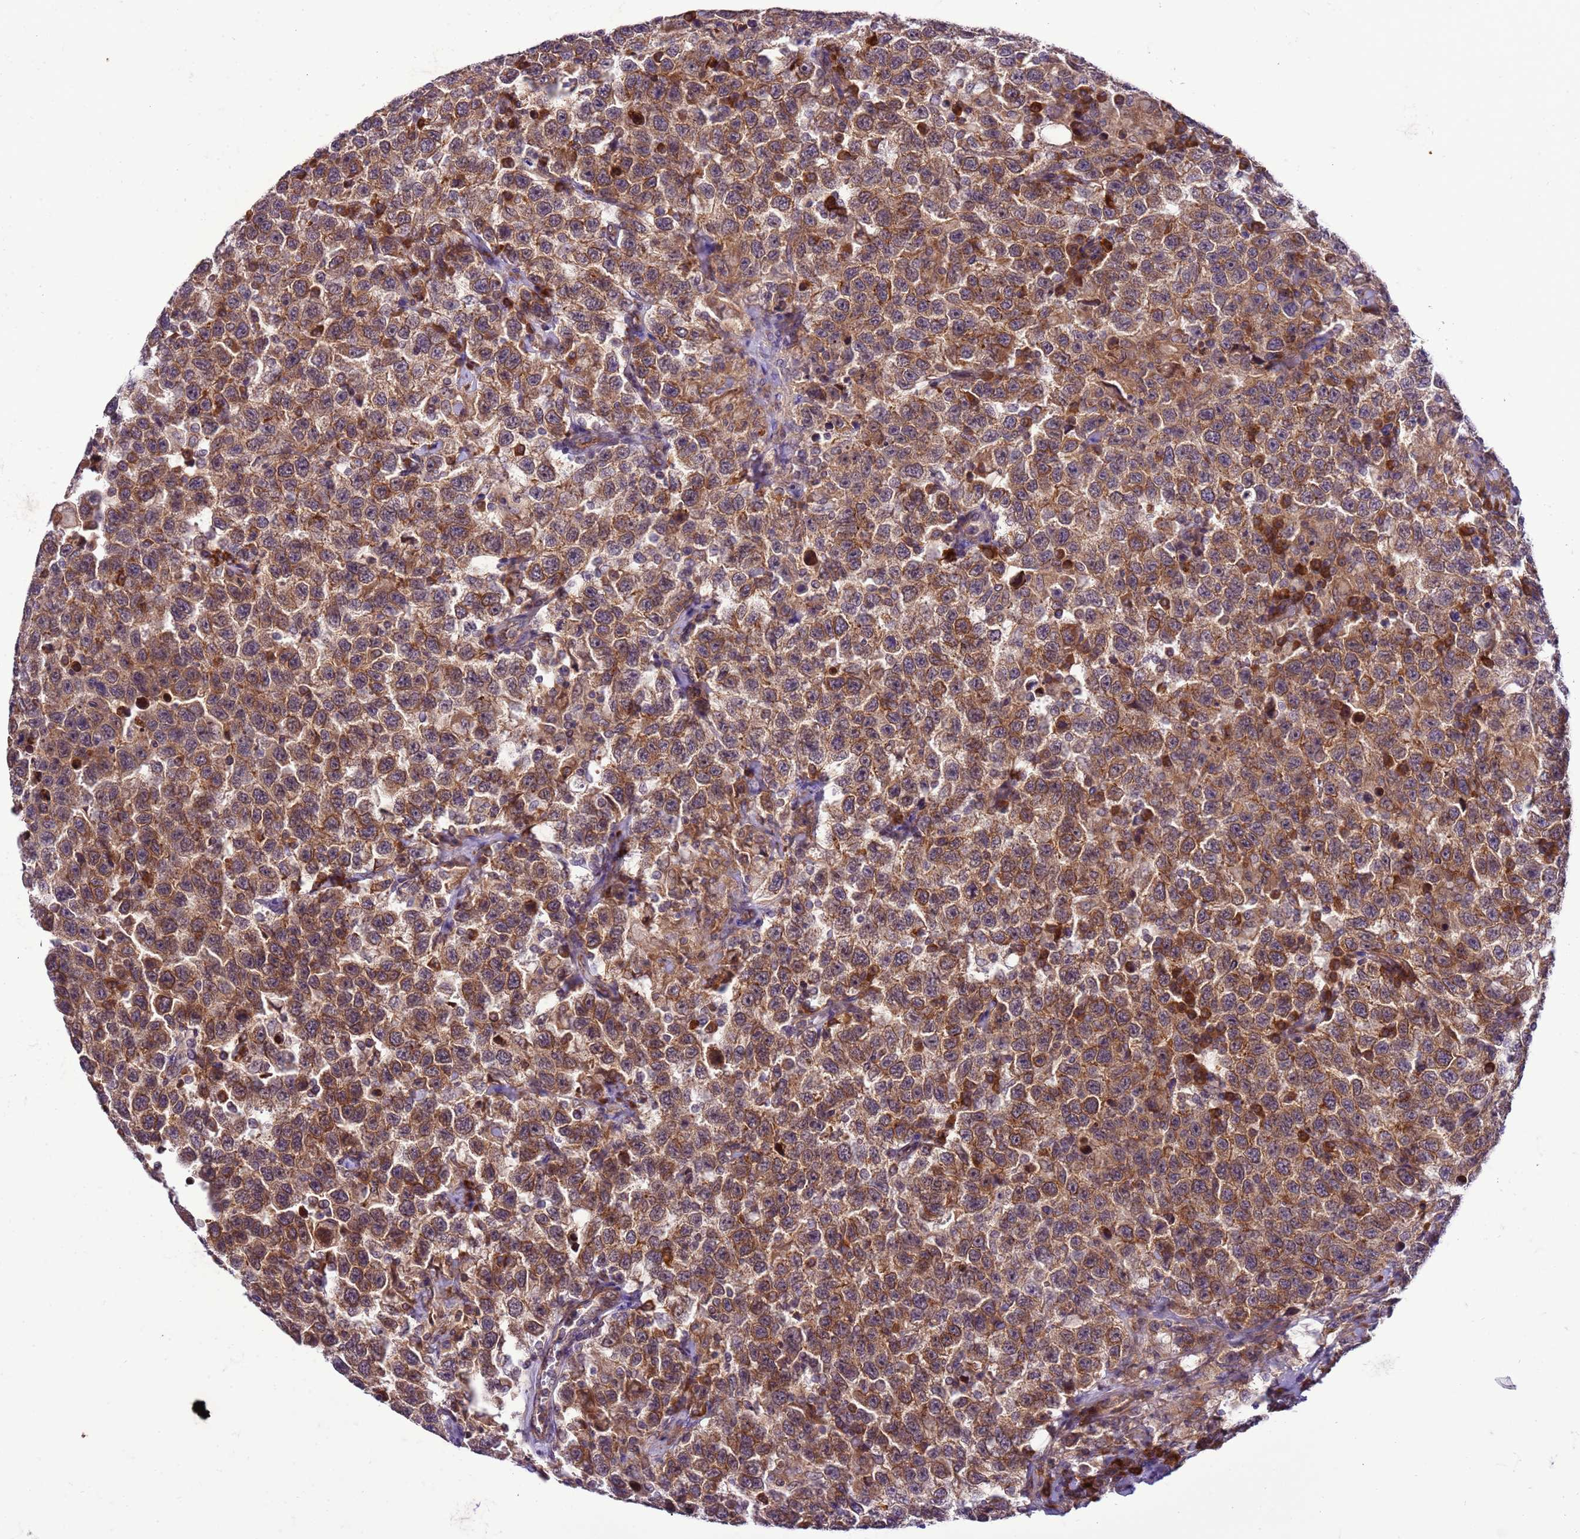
{"staining": {"intensity": "moderate", "quantity": ">75%", "location": "cytoplasmic/membranous"}, "tissue": "testis cancer", "cell_type": "Tumor cells", "image_type": "cancer", "snomed": [{"axis": "morphology", "description": "Seminoma, NOS"}, {"axis": "topography", "description": "Testis"}], "caption": "Testis cancer stained with a brown dye displays moderate cytoplasmic/membranous positive staining in approximately >75% of tumor cells.", "gene": "GEN1", "patient": {"sex": "male", "age": 41}}